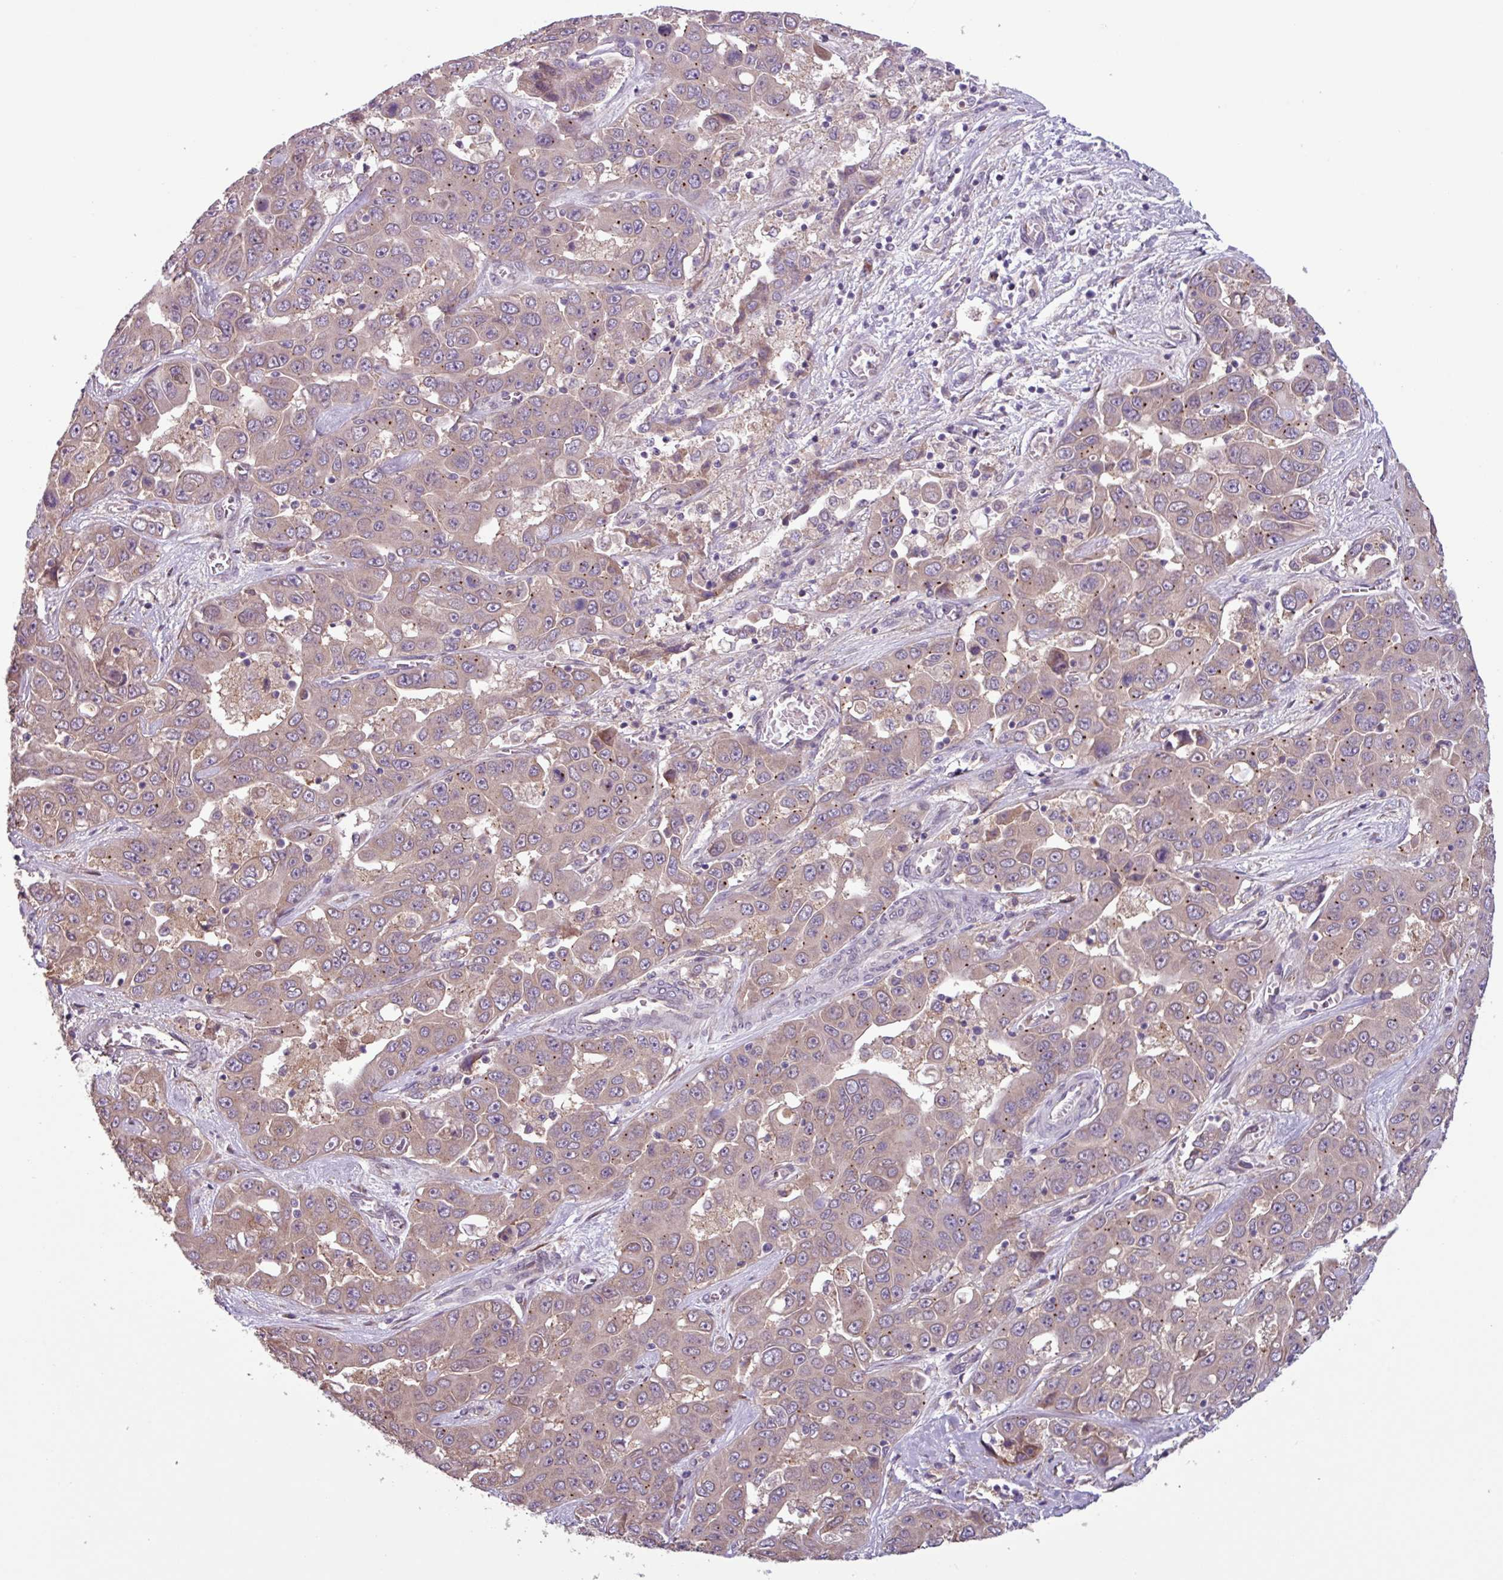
{"staining": {"intensity": "weak", "quantity": ">75%", "location": "cytoplasmic/membranous"}, "tissue": "liver cancer", "cell_type": "Tumor cells", "image_type": "cancer", "snomed": [{"axis": "morphology", "description": "Cholangiocarcinoma"}, {"axis": "topography", "description": "Liver"}], "caption": "High-power microscopy captured an IHC micrograph of liver cholangiocarcinoma, revealing weak cytoplasmic/membranous positivity in about >75% of tumor cells. The protein is stained brown, and the nuclei are stained in blue (DAB (3,3'-diaminobenzidine) IHC with brightfield microscopy, high magnification).", "gene": "C20orf27", "patient": {"sex": "female", "age": 52}}